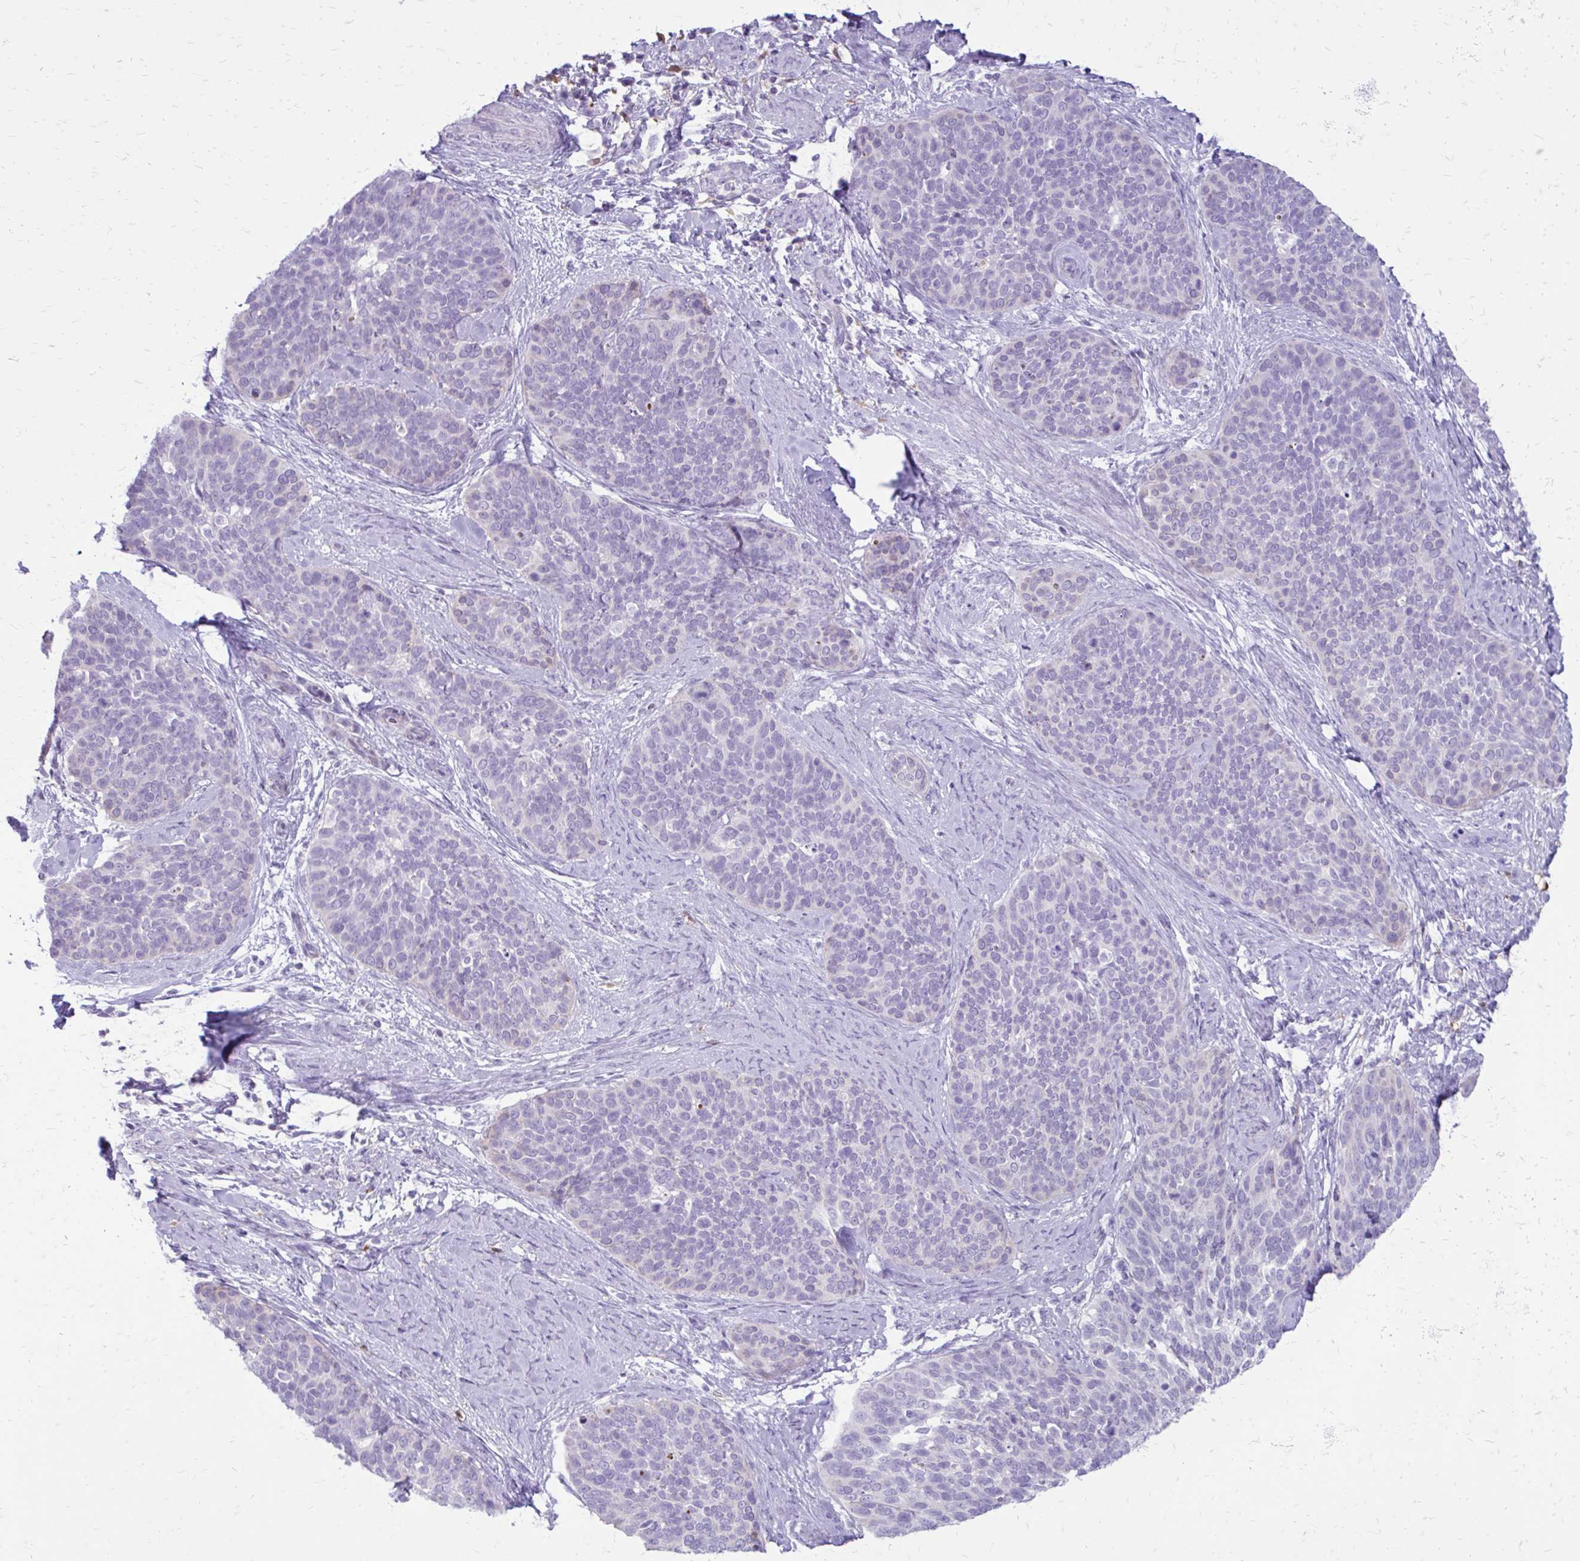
{"staining": {"intensity": "negative", "quantity": "none", "location": "none"}, "tissue": "cervical cancer", "cell_type": "Tumor cells", "image_type": "cancer", "snomed": [{"axis": "morphology", "description": "Squamous cell carcinoma, NOS"}, {"axis": "topography", "description": "Cervix"}], "caption": "Tumor cells show no significant staining in cervical cancer.", "gene": "SIGLEC11", "patient": {"sex": "female", "age": 69}}